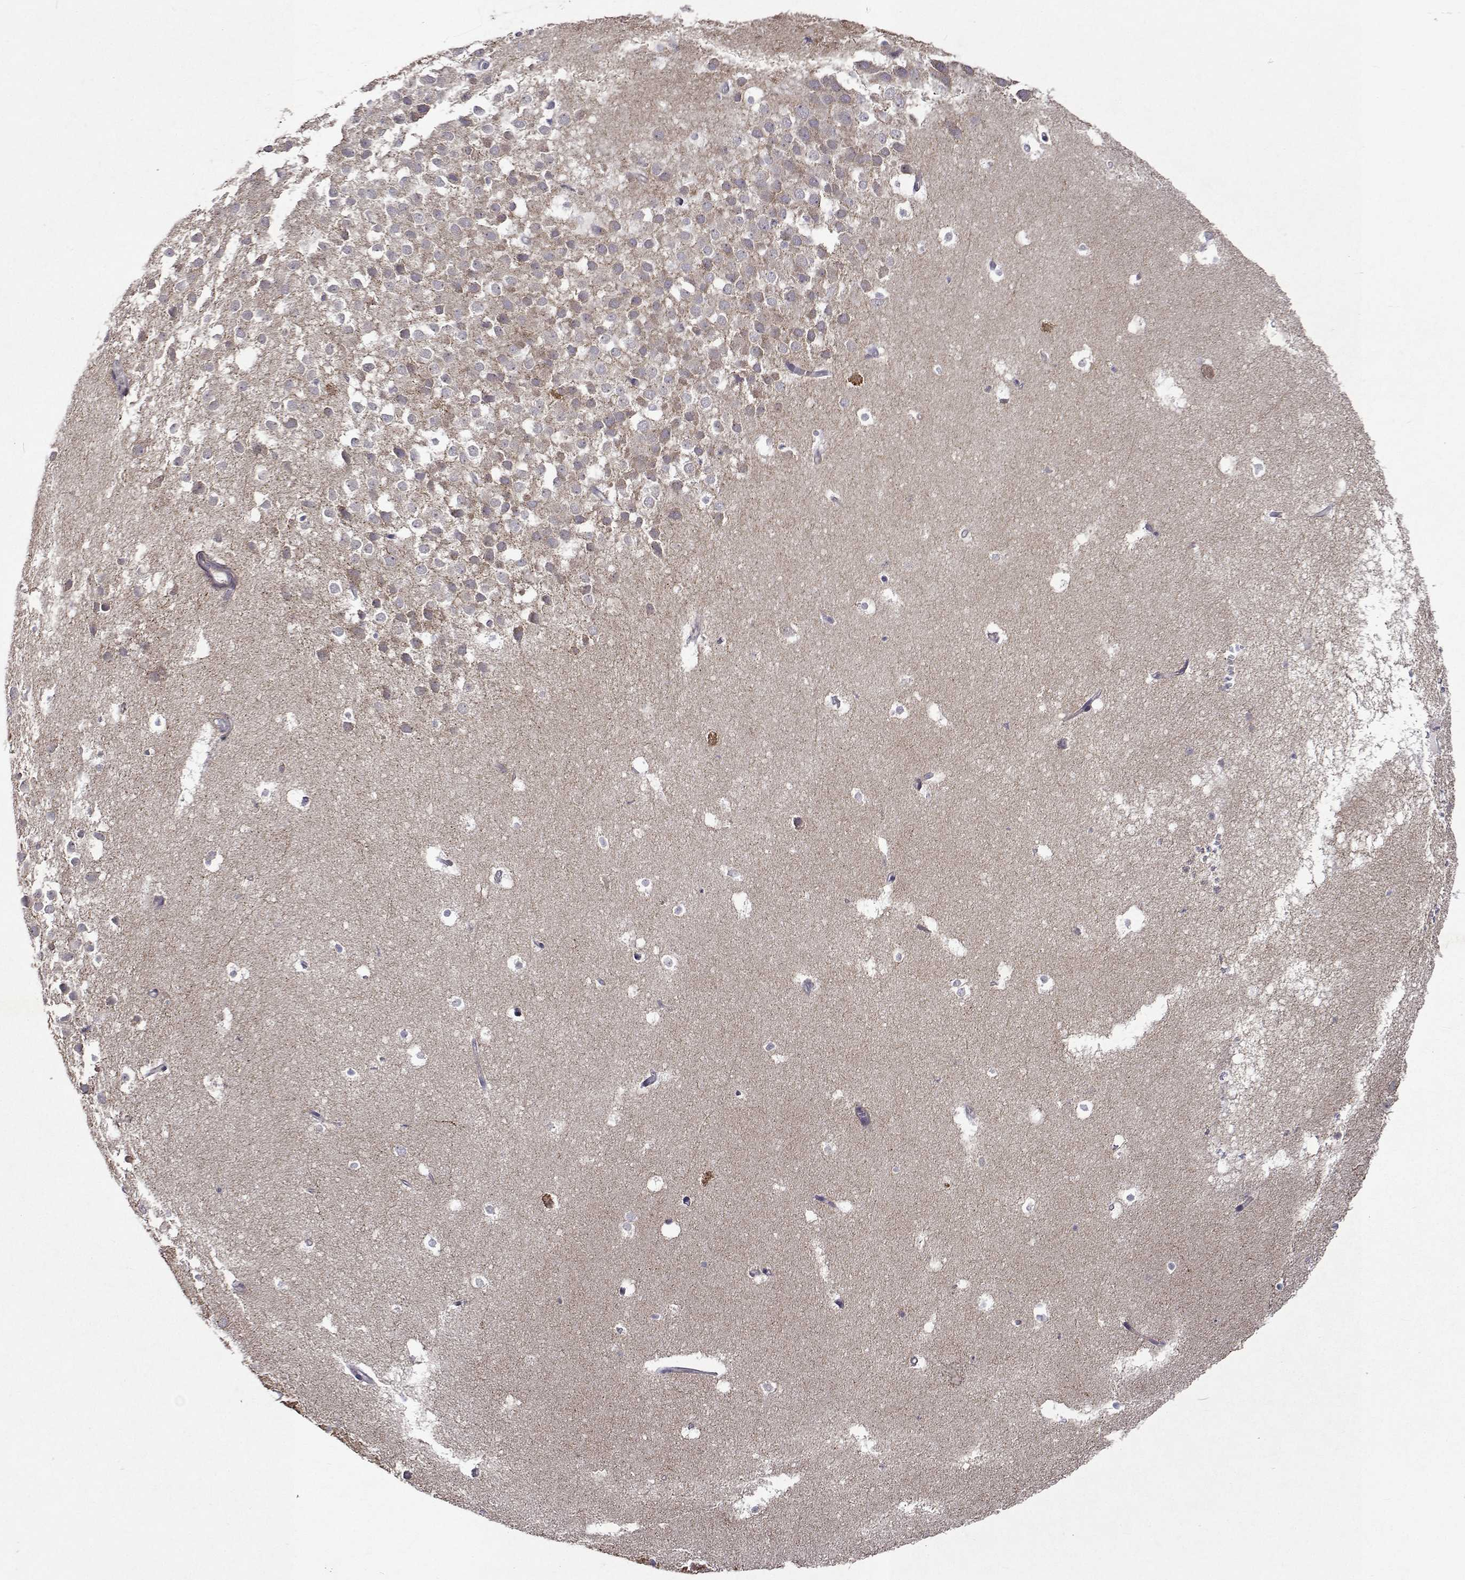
{"staining": {"intensity": "negative", "quantity": "none", "location": "none"}, "tissue": "hippocampus", "cell_type": "Glial cells", "image_type": "normal", "snomed": [{"axis": "morphology", "description": "Normal tissue, NOS"}, {"axis": "topography", "description": "Hippocampus"}], "caption": "DAB immunohistochemical staining of normal human hippocampus shows no significant positivity in glial cells.", "gene": "TARBP2", "patient": {"sex": "male", "age": 26}}